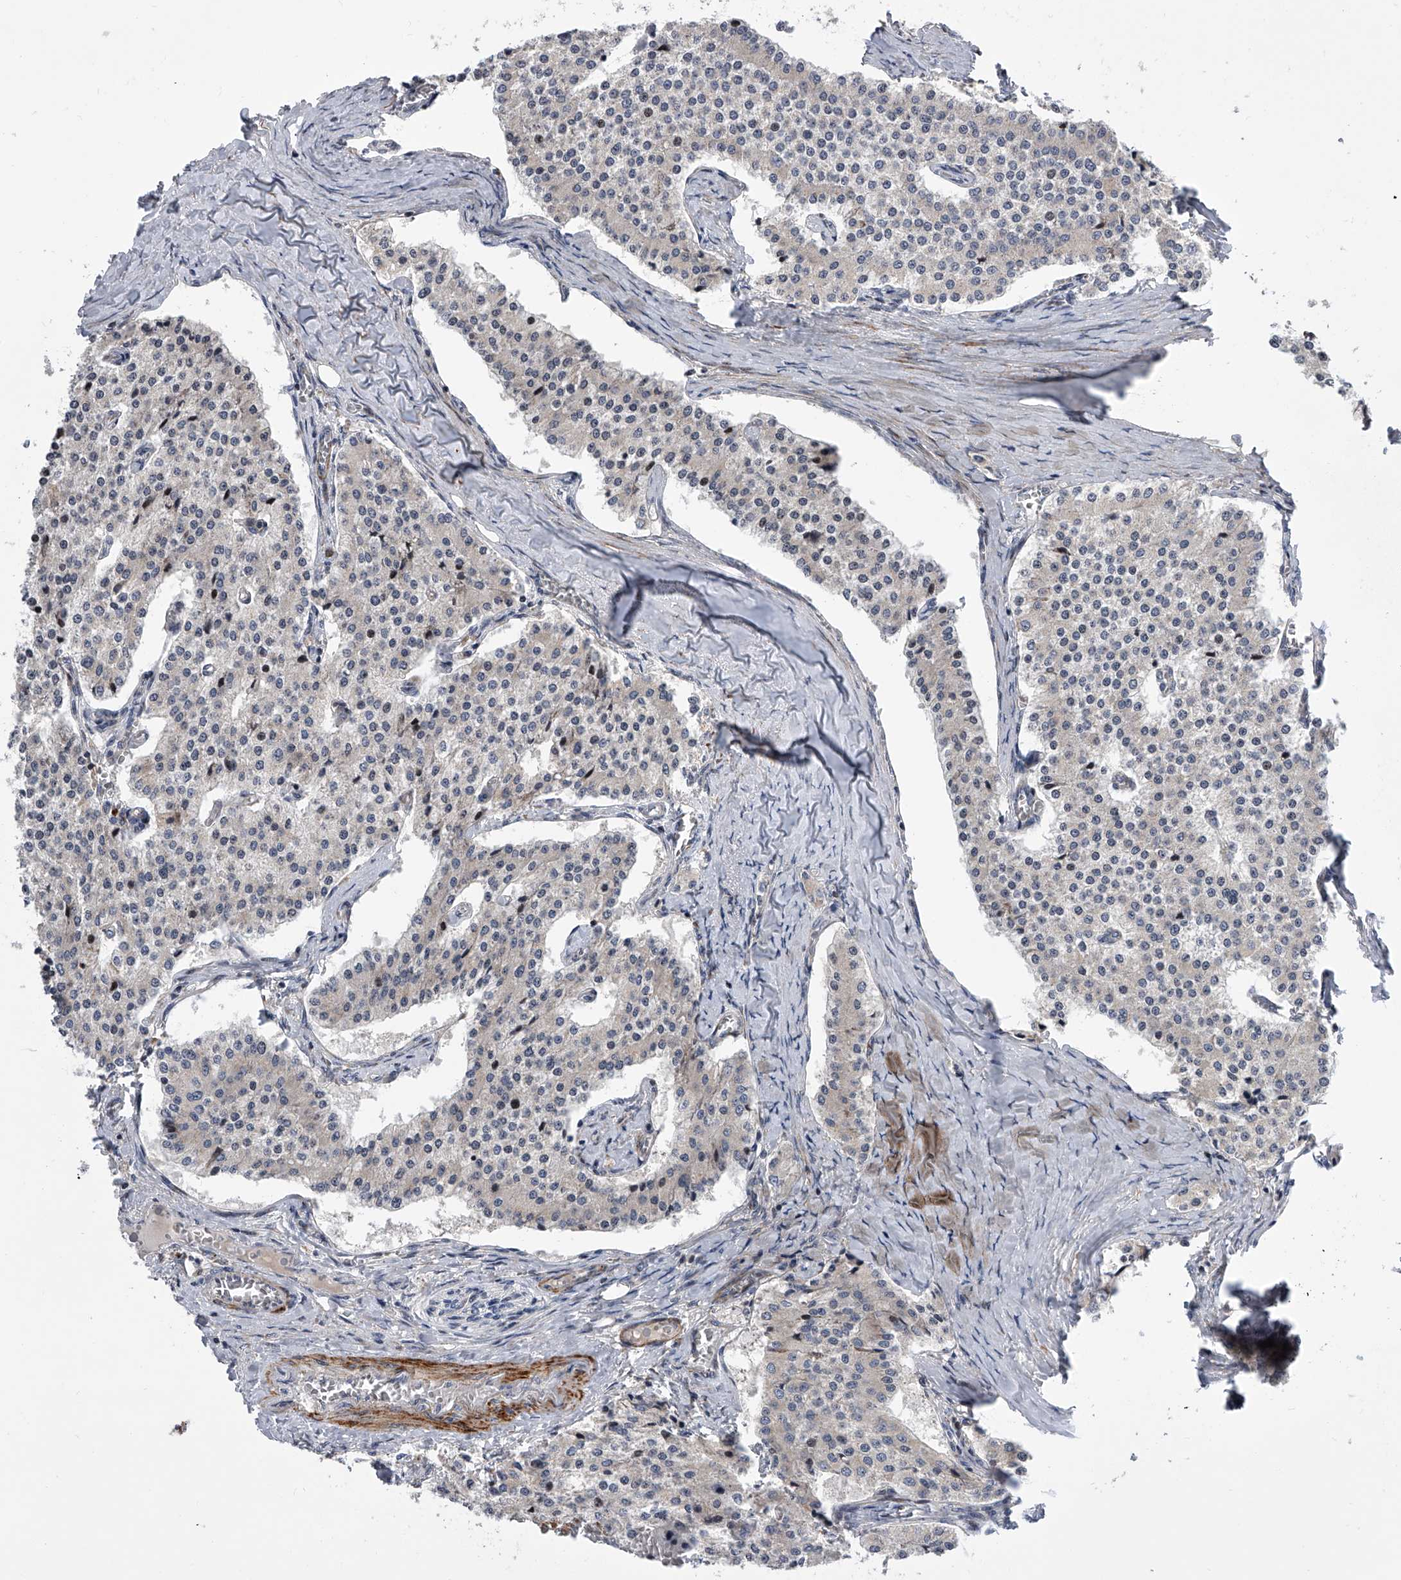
{"staining": {"intensity": "negative", "quantity": "none", "location": "none"}, "tissue": "carcinoid", "cell_type": "Tumor cells", "image_type": "cancer", "snomed": [{"axis": "morphology", "description": "Carcinoid, malignant, NOS"}, {"axis": "topography", "description": "Colon"}], "caption": "This image is of carcinoid stained with immunohistochemistry to label a protein in brown with the nuclei are counter-stained blue. There is no expression in tumor cells. (DAB immunohistochemistry with hematoxylin counter stain).", "gene": "DLGAP2", "patient": {"sex": "female", "age": 52}}